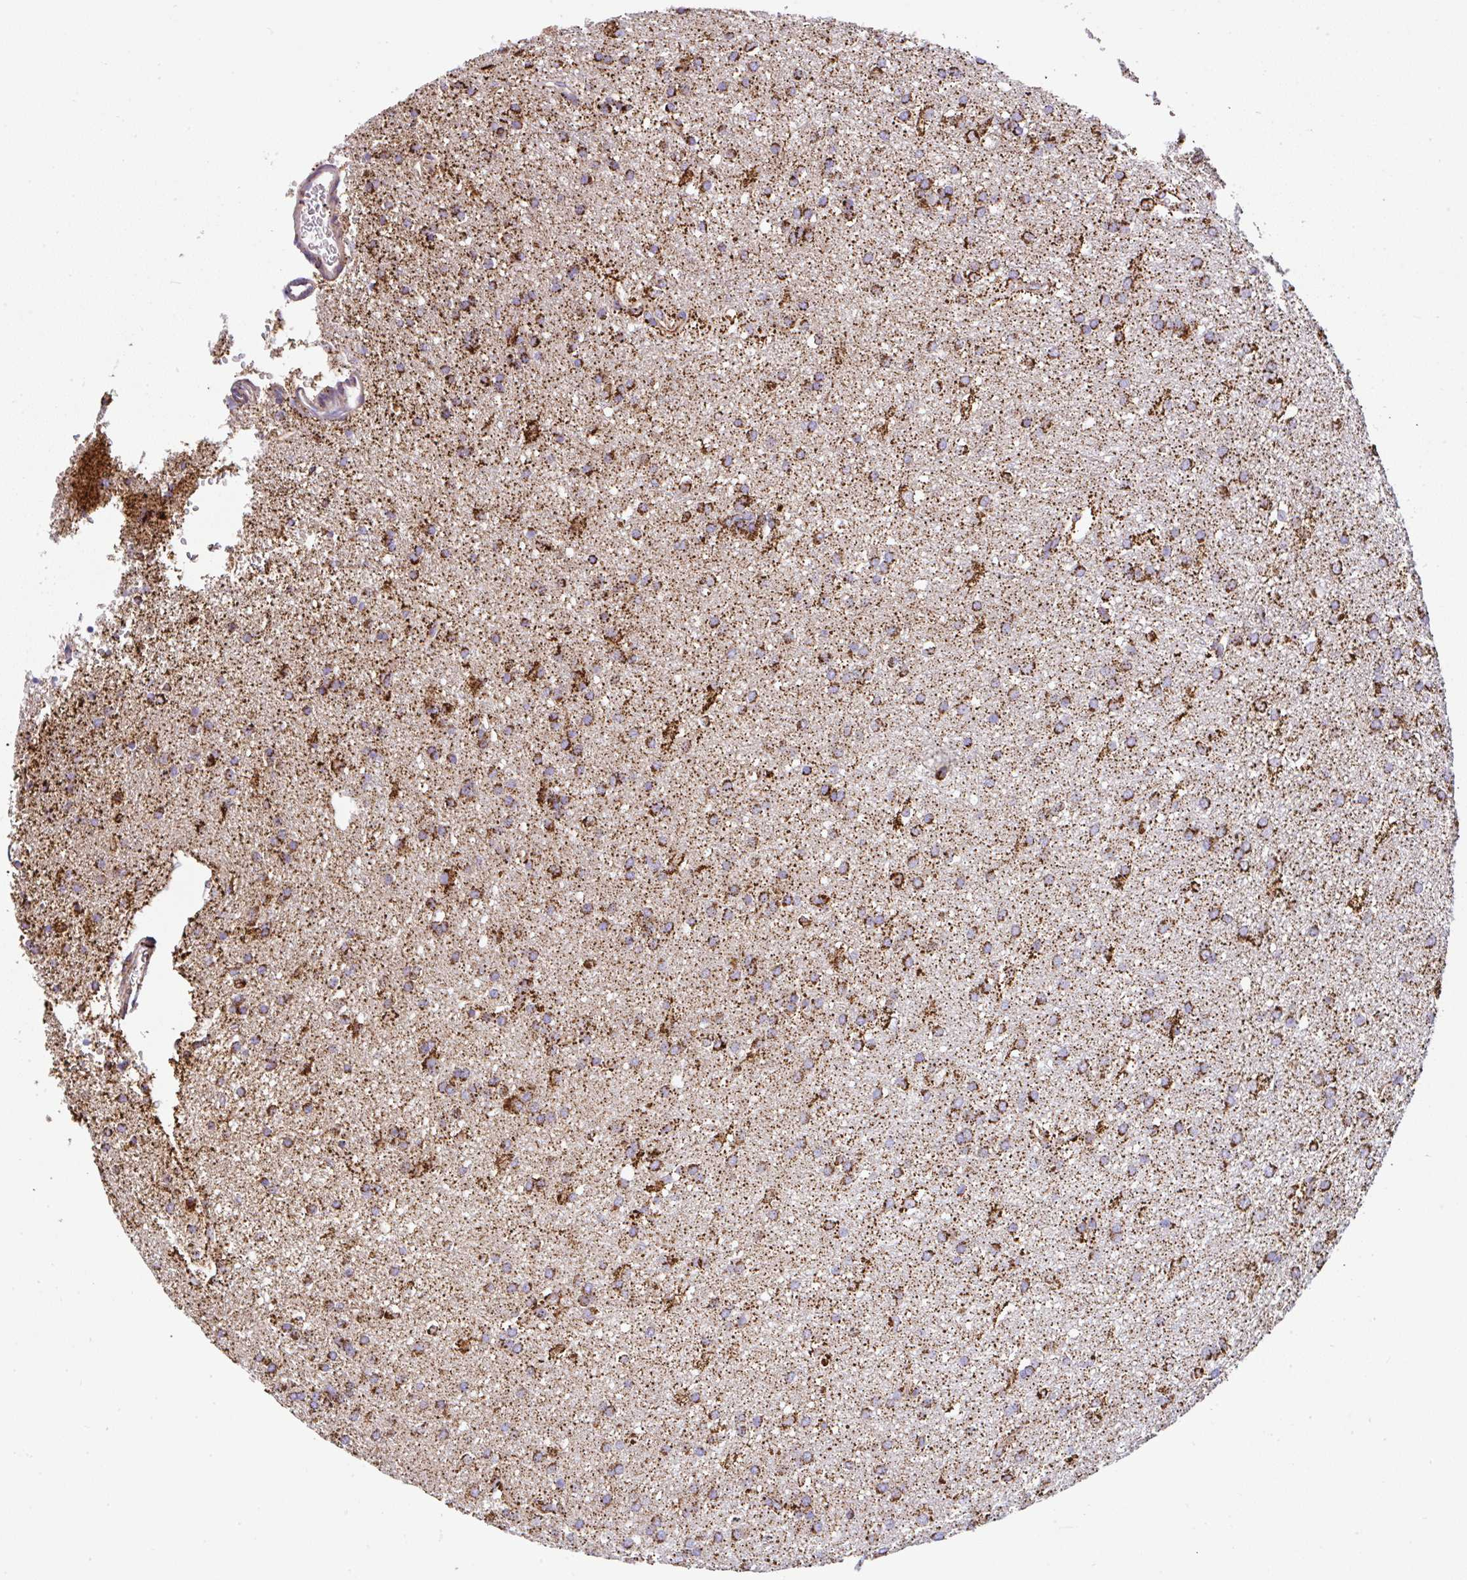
{"staining": {"intensity": "strong", "quantity": ">75%", "location": "cytoplasmic/membranous"}, "tissue": "glioma", "cell_type": "Tumor cells", "image_type": "cancer", "snomed": [{"axis": "morphology", "description": "Glioma, malignant, Low grade"}, {"axis": "topography", "description": "Brain"}], "caption": "Immunohistochemical staining of malignant glioma (low-grade) displays strong cytoplasmic/membranous protein positivity in approximately >75% of tumor cells.", "gene": "ANKRD33B", "patient": {"sex": "female", "age": 33}}